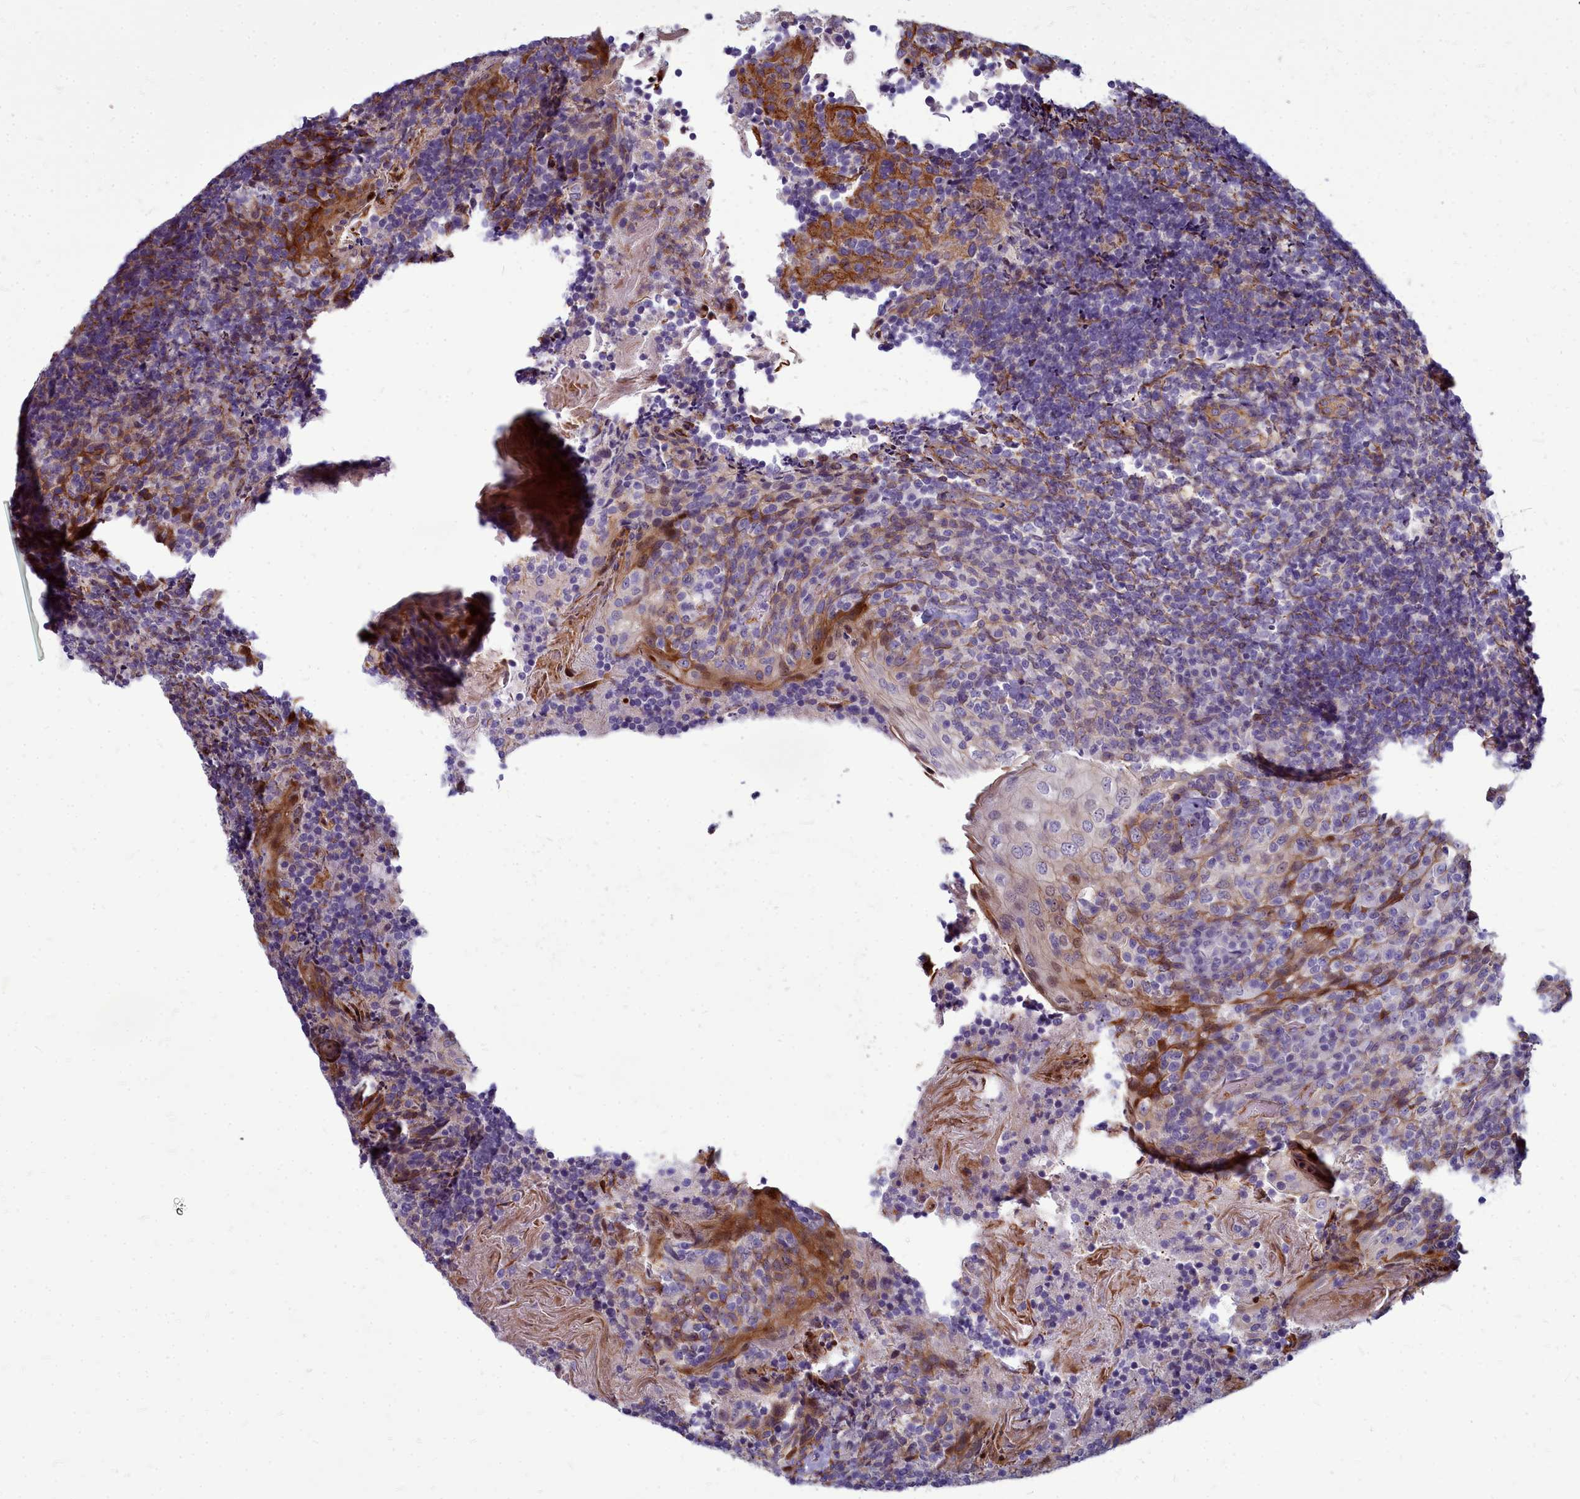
{"staining": {"intensity": "negative", "quantity": "none", "location": "none"}, "tissue": "tonsil", "cell_type": "Germinal center cells", "image_type": "normal", "snomed": [{"axis": "morphology", "description": "Normal tissue, NOS"}, {"axis": "topography", "description": "Tonsil"}], "caption": "Immunohistochemistry micrograph of unremarkable tonsil stained for a protein (brown), which exhibits no staining in germinal center cells. (Stains: DAB IHC with hematoxylin counter stain, Microscopy: brightfield microscopy at high magnification).", "gene": "TTC5", "patient": {"sex": "female", "age": 10}}